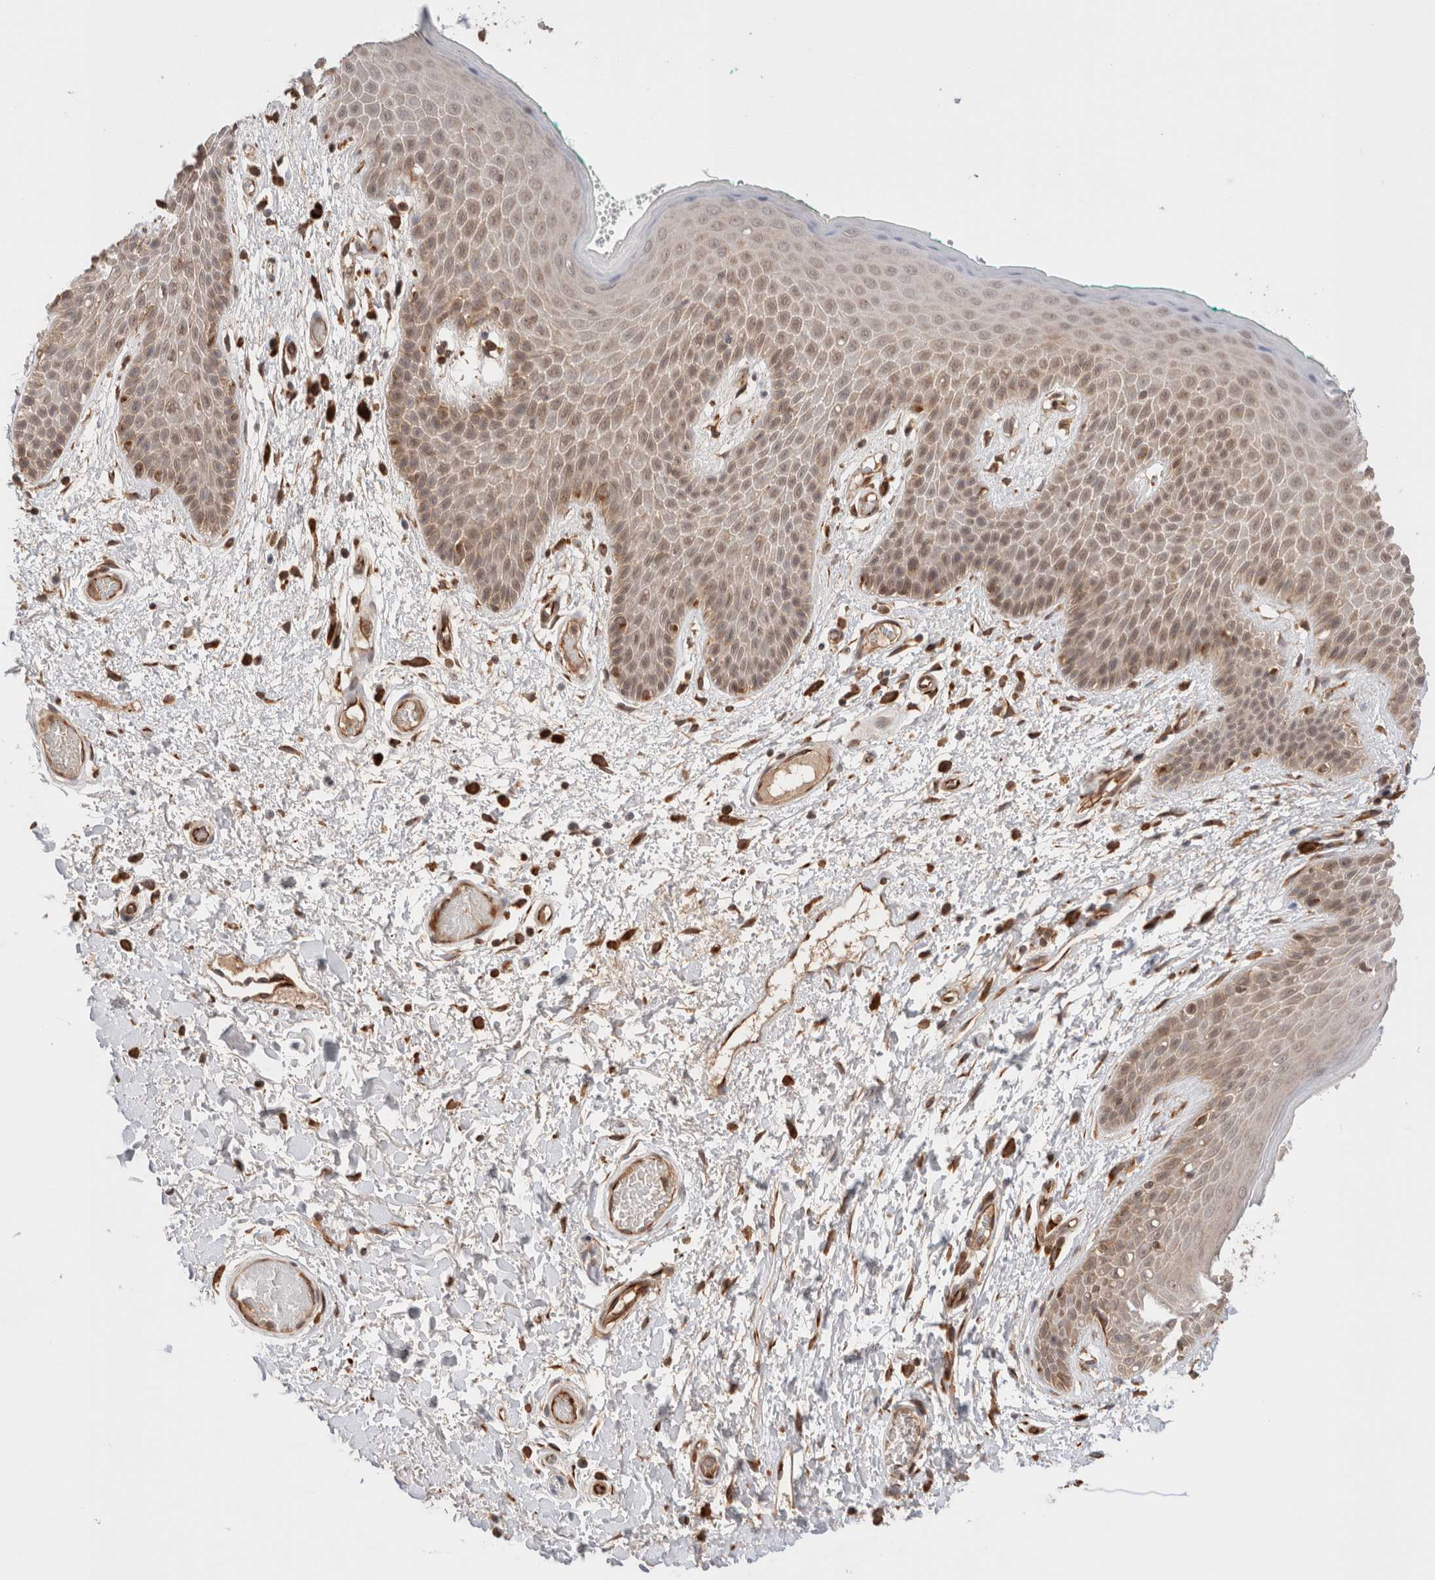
{"staining": {"intensity": "weak", "quantity": ">75%", "location": "cytoplasmic/membranous,nuclear"}, "tissue": "skin", "cell_type": "Epidermal cells", "image_type": "normal", "snomed": [{"axis": "morphology", "description": "Normal tissue, NOS"}, {"axis": "topography", "description": "Anal"}], "caption": "This histopathology image shows immunohistochemistry staining of normal human skin, with low weak cytoplasmic/membranous,nuclear expression in approximately >75% of epidermal cells.", "gene": "SIKE1", "patient": {"sex": "male", "age": 74}}